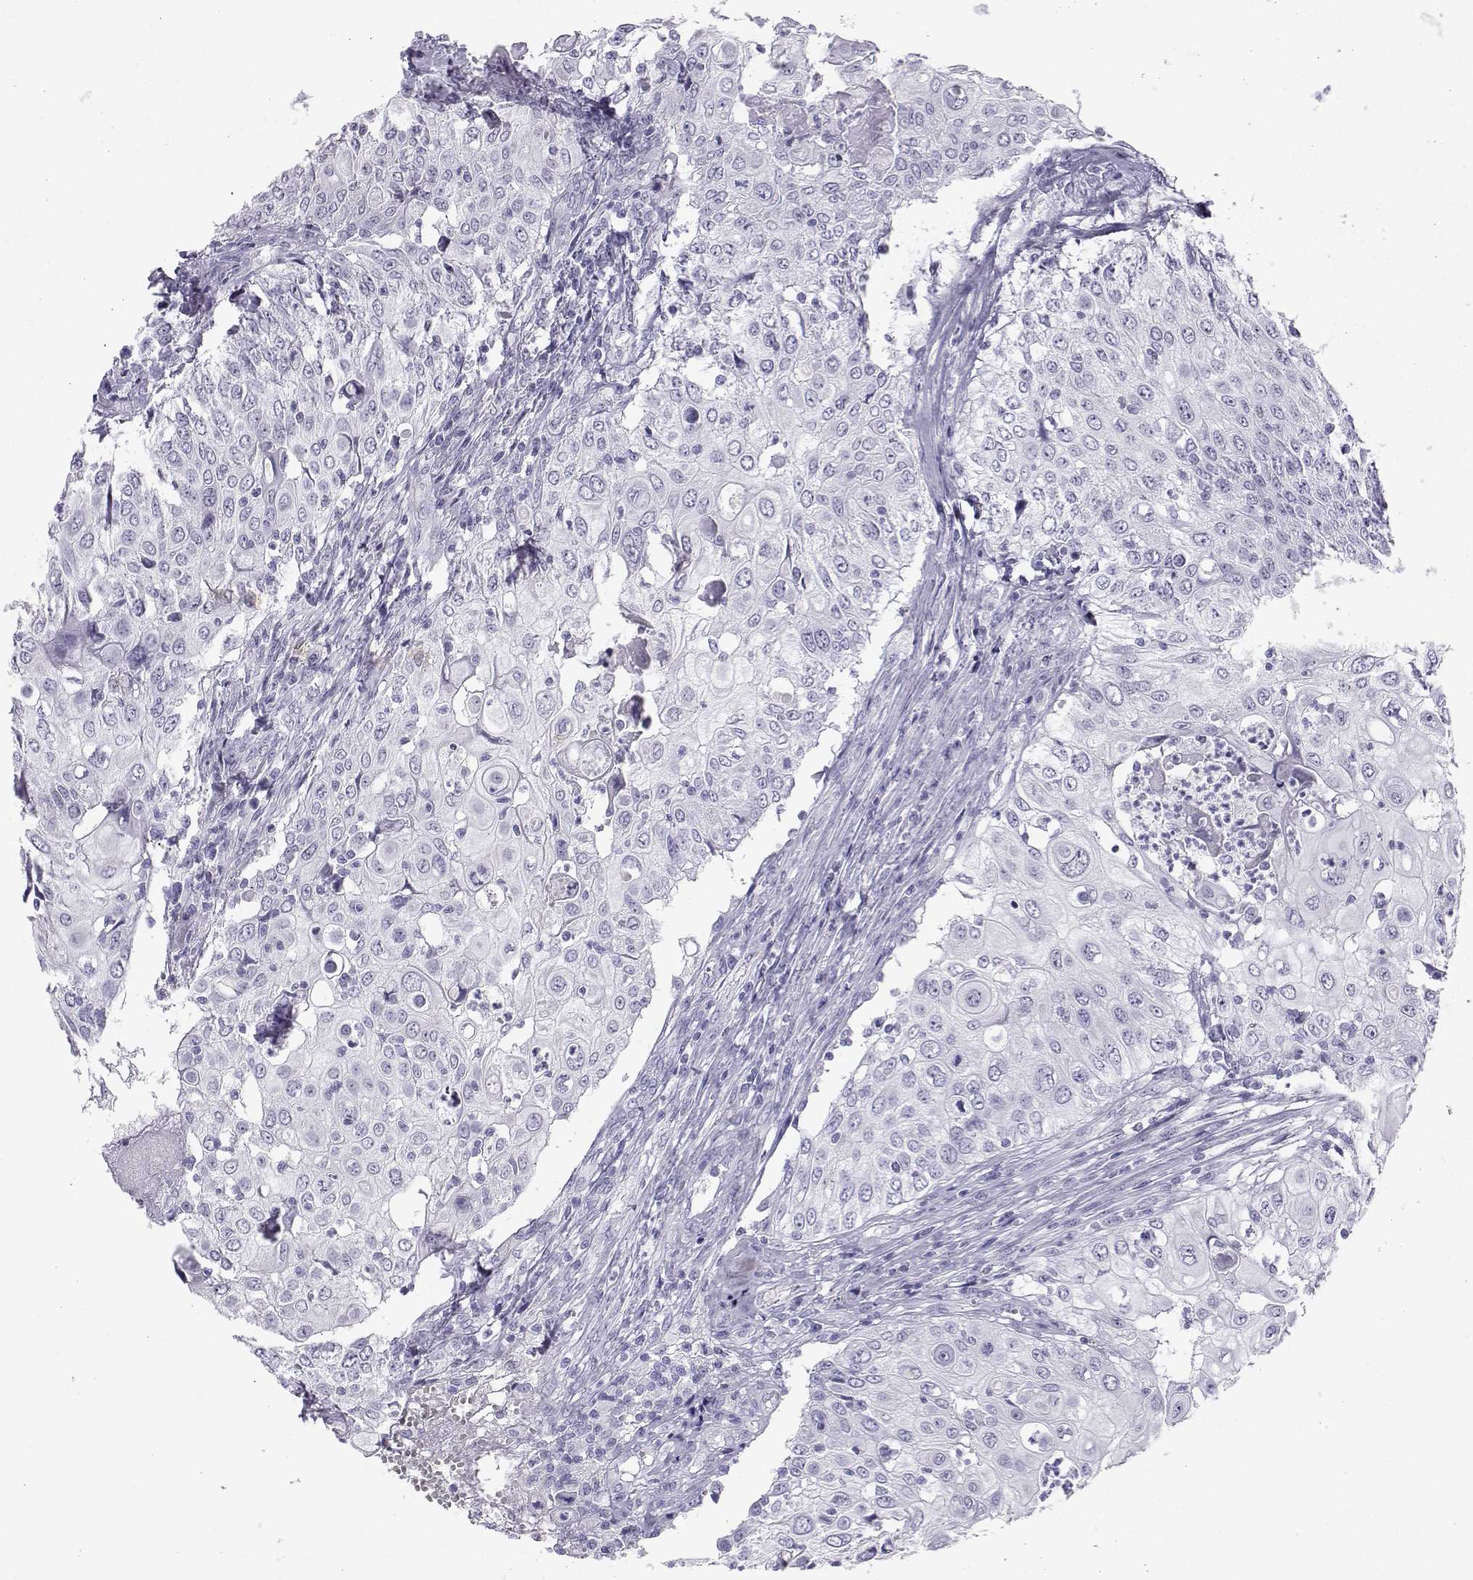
{"staining": {"intensity": "negative", "quantity": "none", "location": "none"}, "tissue": "urothelial cancer", "cell_type": "Tumor cells", "image_type": "cancer", "snomed": [{"axis": "morphology", "description": "Urothelial carcinoma, High grade"}, {"axis": "topography", "description": "Urinary bladder"}], "caption": "The image demonstrates no significant positivity in tumor cells of high-grade urothelial carcinoma. (DAB IHC with hematoxylin counter stain).", "gene": "SST", "patient": {"sex": "female", "age": 79}}